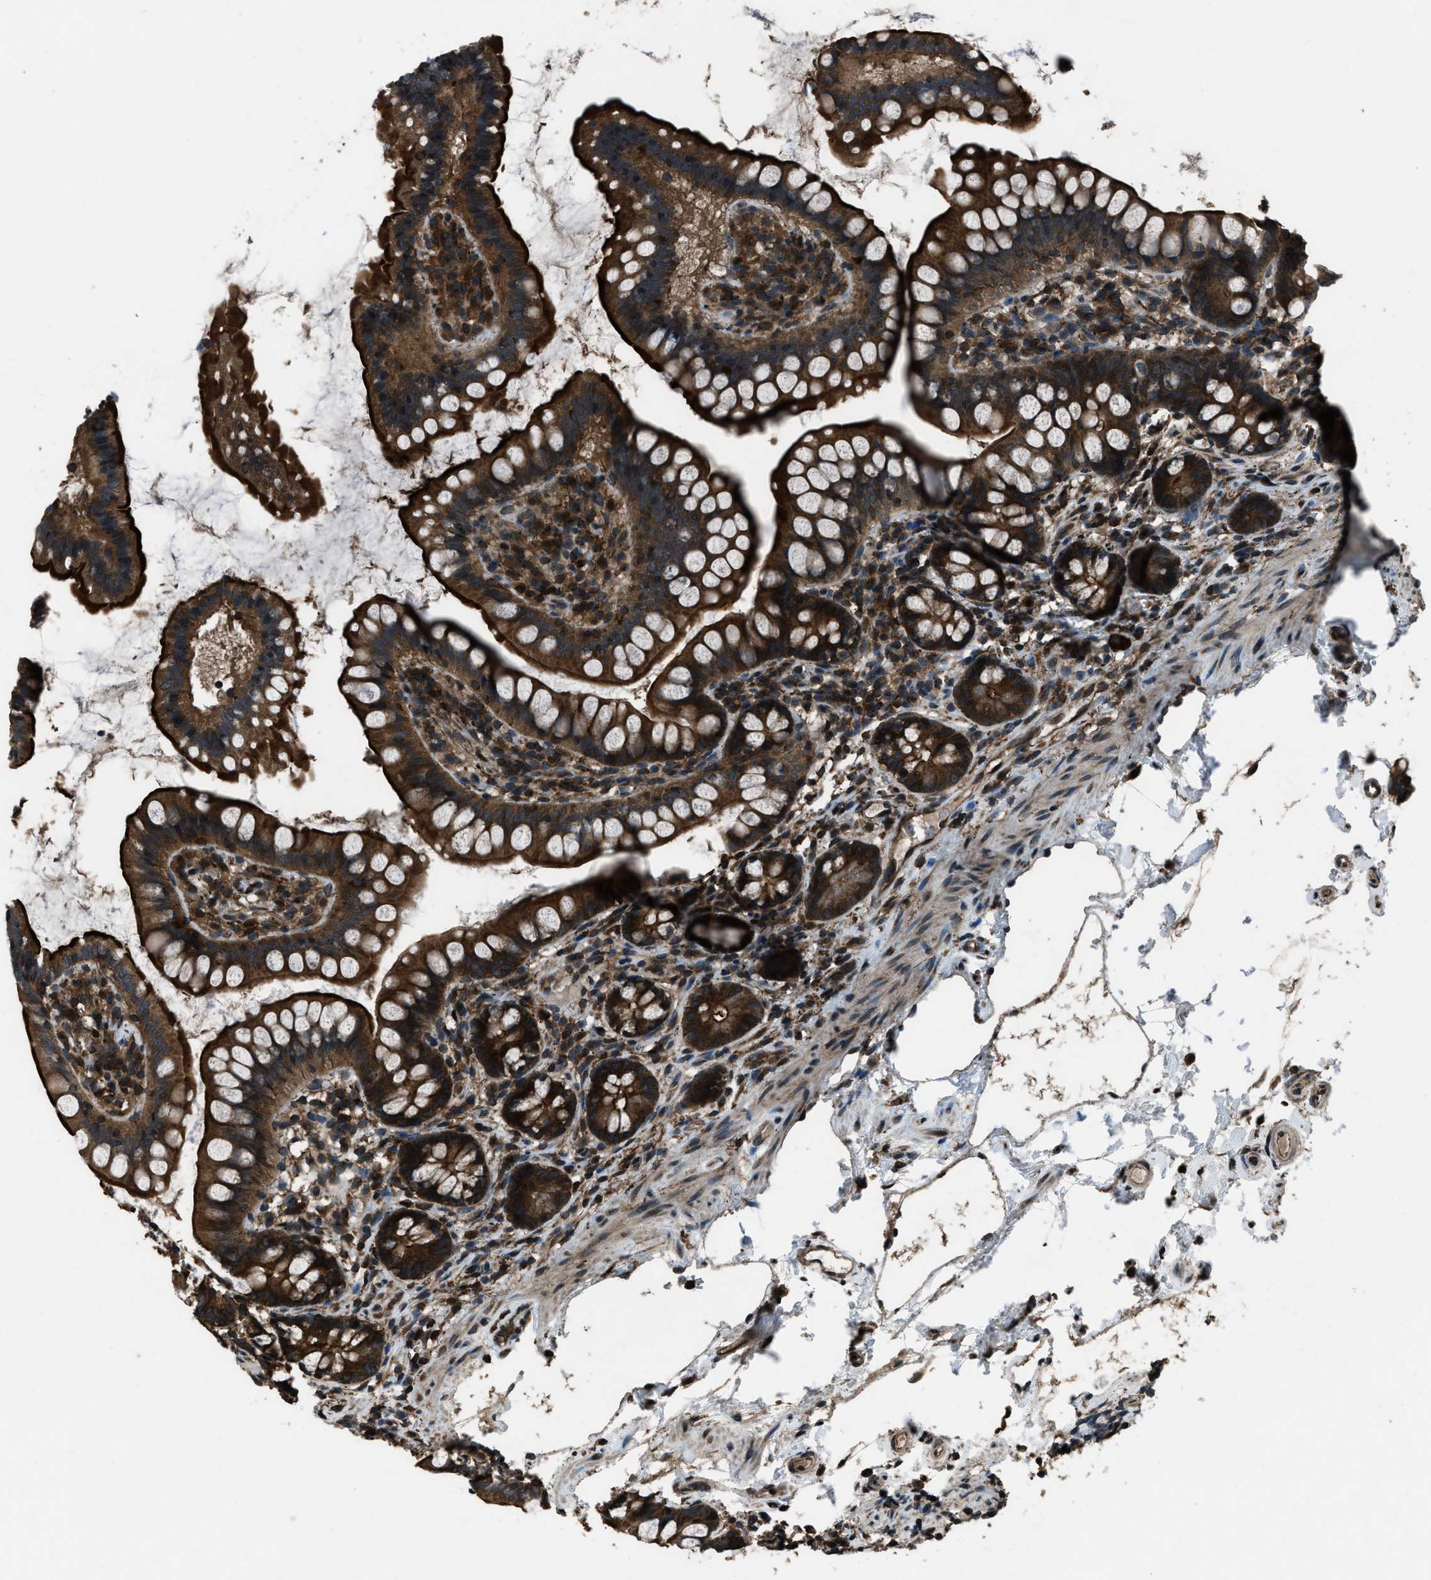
{"staining": {"intensity": "strong", "quantity": ">75%", "location": "cytoplasmic/membranous"}, "tissue": "small intestine", "cell_type": "Glandular cells", "image_type": "normal", "snomed": [{"axis": "morphology", "description": "Normal tissue, NOS"}, {"axis": "topography", "description": "Small intestine"}], "caption": "About >75% of glandular cells in benign human small intestine demonstrate strong cytoplasmic/membranous protein staining as visualized by brown immunohistochemical staining.", "gene": "TRIM4", "patient": {"sex": "female", "age": 84}}